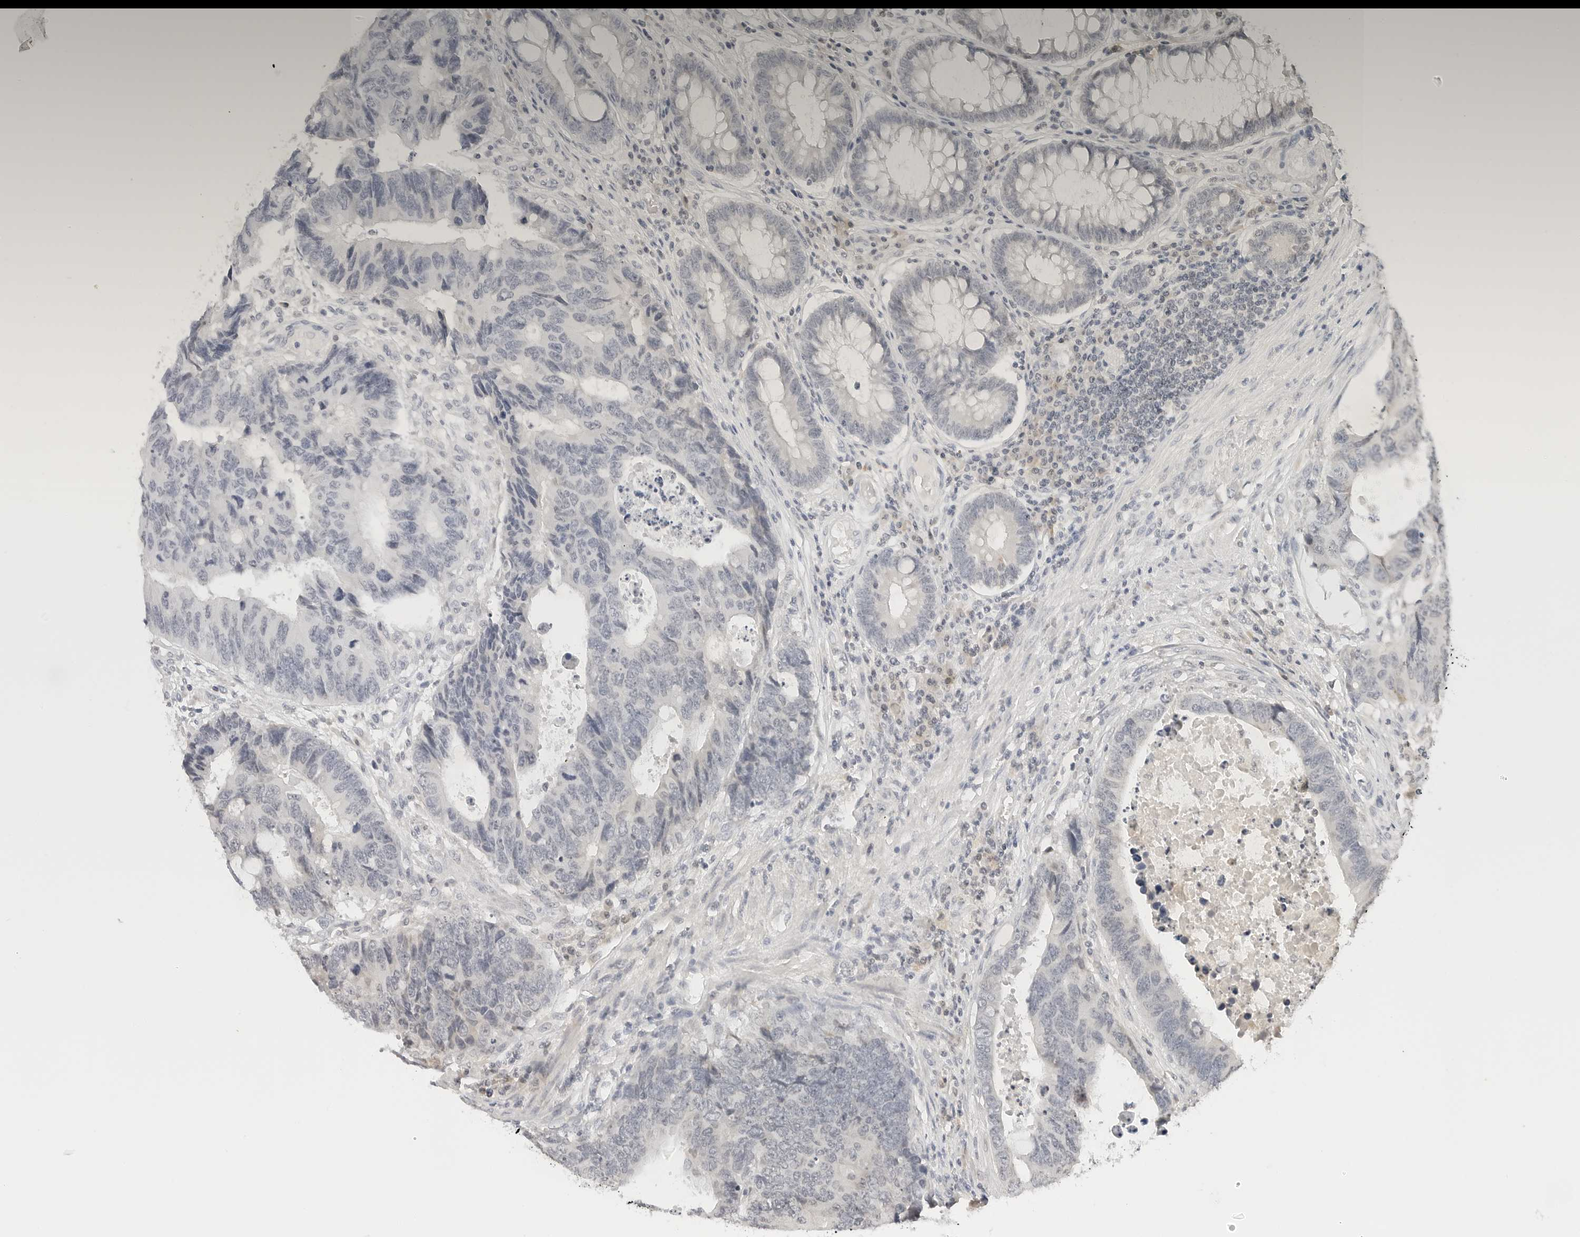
{"staining": {"intensity": "negative", "quantity": "none", "location": "none"}, "tissue": "colorectal cancer", "cell_type": "Tumor cells", "image_type": "cancer", "snomed": [{"axis": "morphology", "description": "Adenocarcinoma, NOS"}, {"axis": "topography", "description": "Rectum"}], "caption": "Immunohistochemistry photomicrograph of neoplastic tissue: human colorectal cancer stained with DAB (3,3'-diaminobenzidine) displays no significant protein expression in tumor cells.", "gene": "NEO1", "patient": {"sex": "male", "age": 84}}